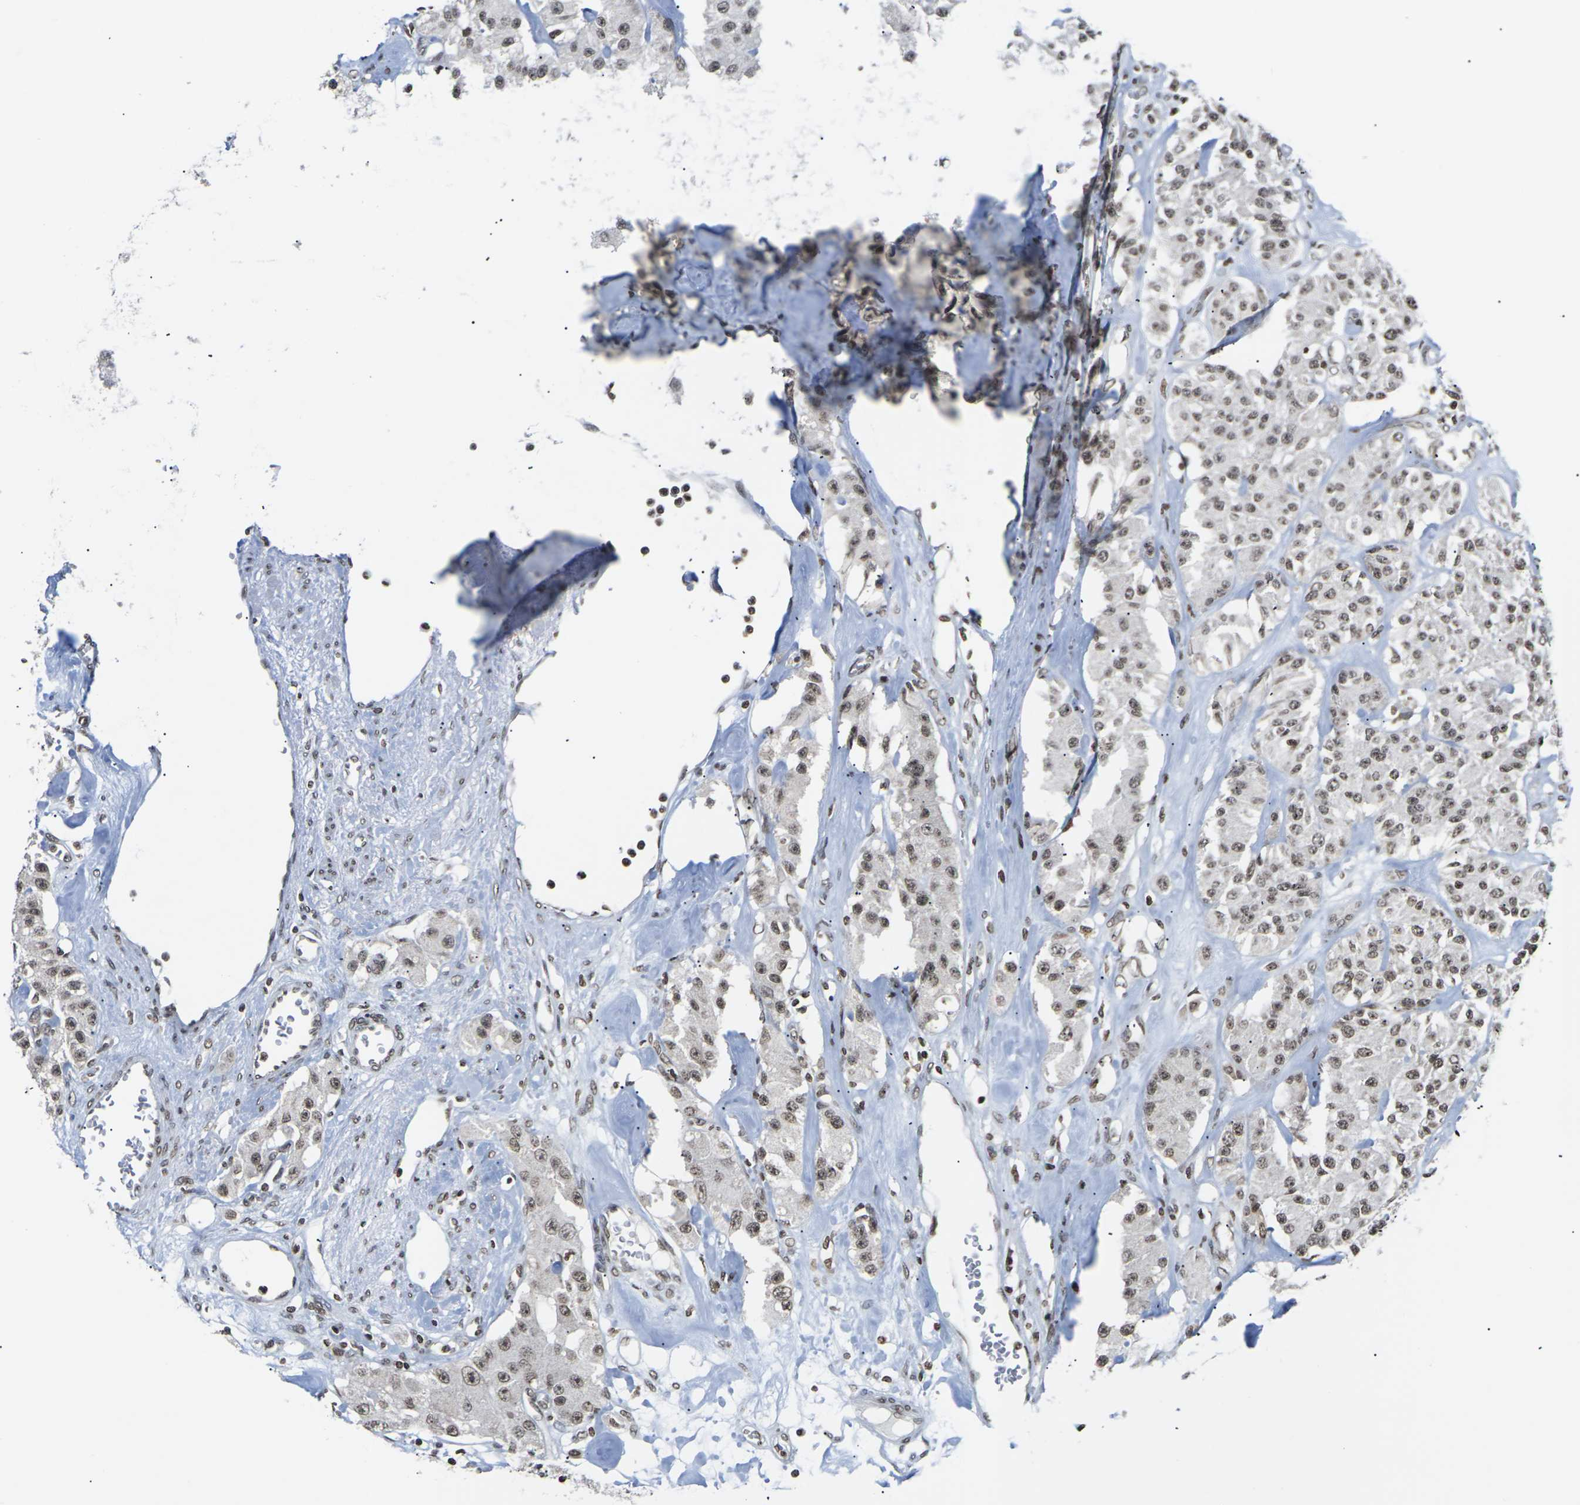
{"staining": {"intensity": "moderate", "quantity": ">75%", "location": "nuclear"}, "tissue": "carcinoid", "cell_type": "Tumor cells", "image_type": "cancer", "snomed": [{"axis": "morphology", "description": "Carcinoid, malignant, NOS"}, {"axis": "topography", "description": "Pancreas"}], "caption": "Tumor cells reveal medium levels of moderate nuclear positivity in about >75% of cells in human carcinoid.", "gene": "ETV5", "patient": {"sex": "male", "age": 41}}